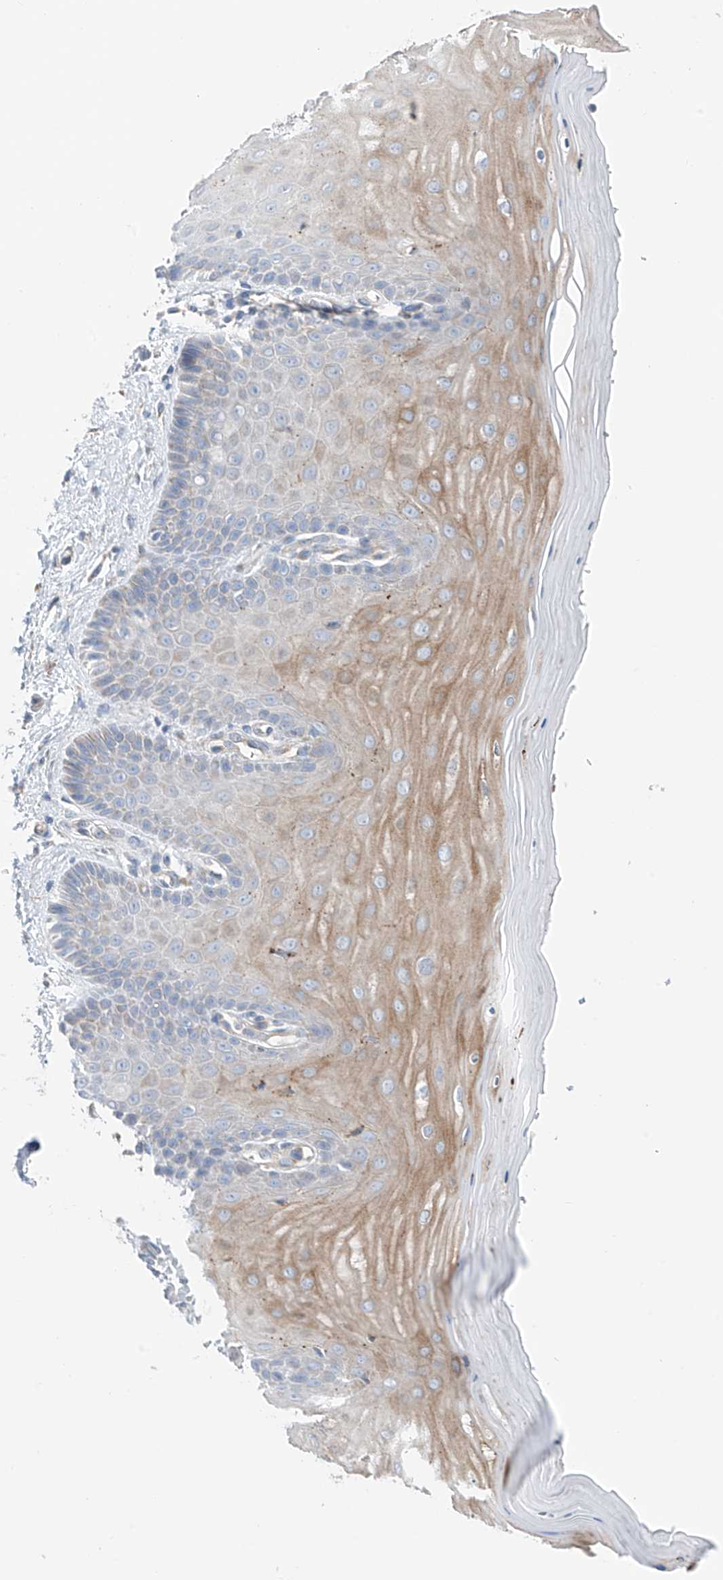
{"staining": {"intensity": "moderate", "quantity": "<25%", "location": "cytoplasmic/membranous"}, "tissue": "cervix", "cell_type": "Glandular cells", "image_type": "normal", "snomed": [{"axis": "morphology", "description": "Normal tissue, NOS"}, {"axis": "topography", "description": "Cervix"}], "caption": "Protein staining shows moderate cytoplasmic/membranous staining in about <25% of glandular cells in benign cervix.", "gene": "REC8", "patient": {"sex": "female", "age": 55}}